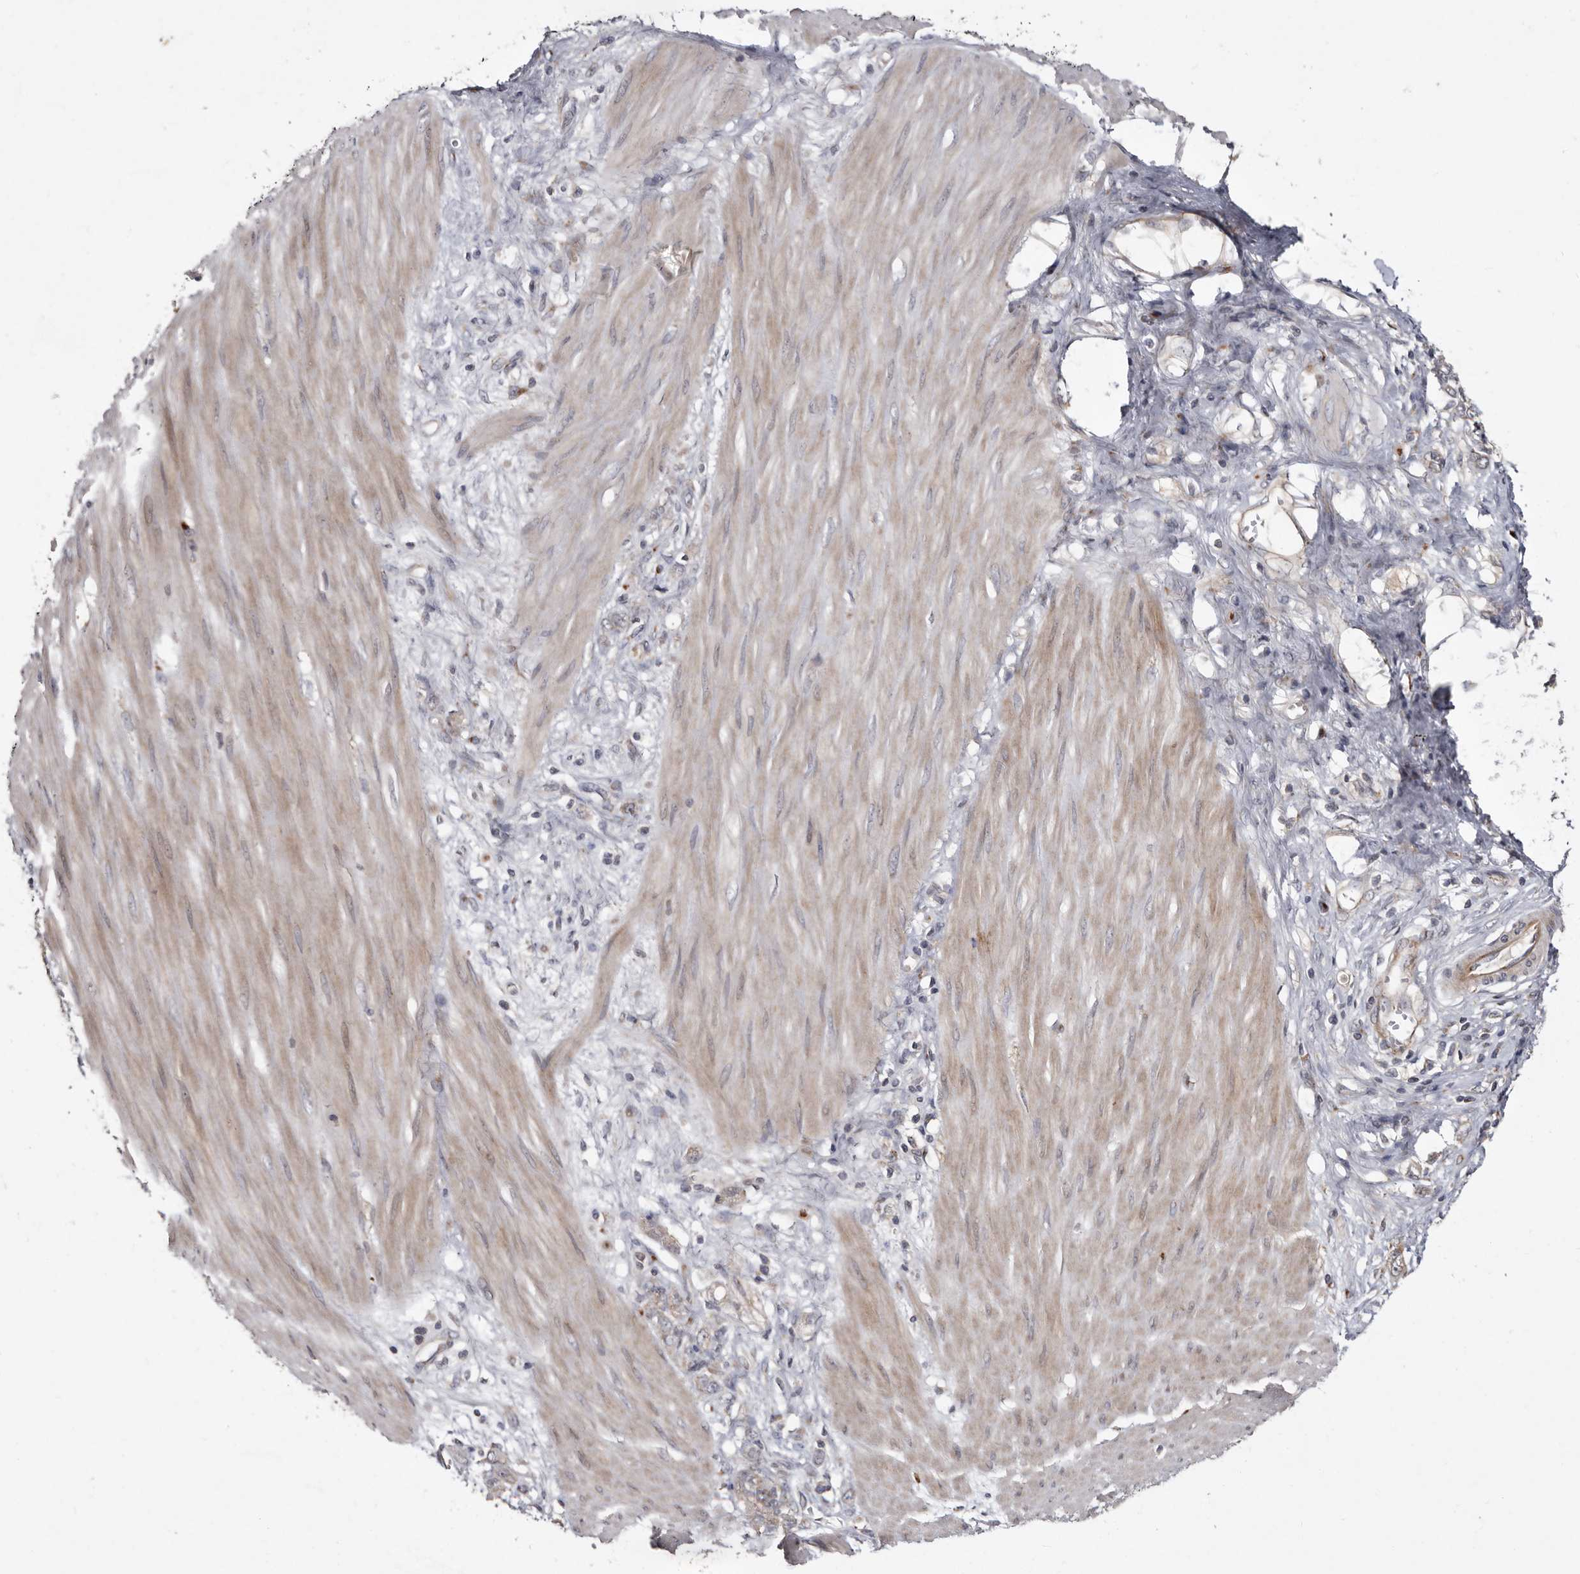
{"staining": {"intensity": "weak", "quantity": "25%-75%", "location": "cytoplasmic/membranous"}, "tissue": "stomach cancer", "cell_type": "Tumor cells", "image_type": "cancer", "snomed": [{"axis": "morphology", "description": "Adenocarcinoma, NOS"}, {"axis": "topography", "description": "Stomach"}], "caption": "This image shows IHC staining of human stomach cancer (adenocarcinoma), with low weak cytoplasmic/membranous positivity in approximately 25%-75% of tumor cells.", "gene": "FLAD1", "patient": {"sex": "female", "age": 76}}